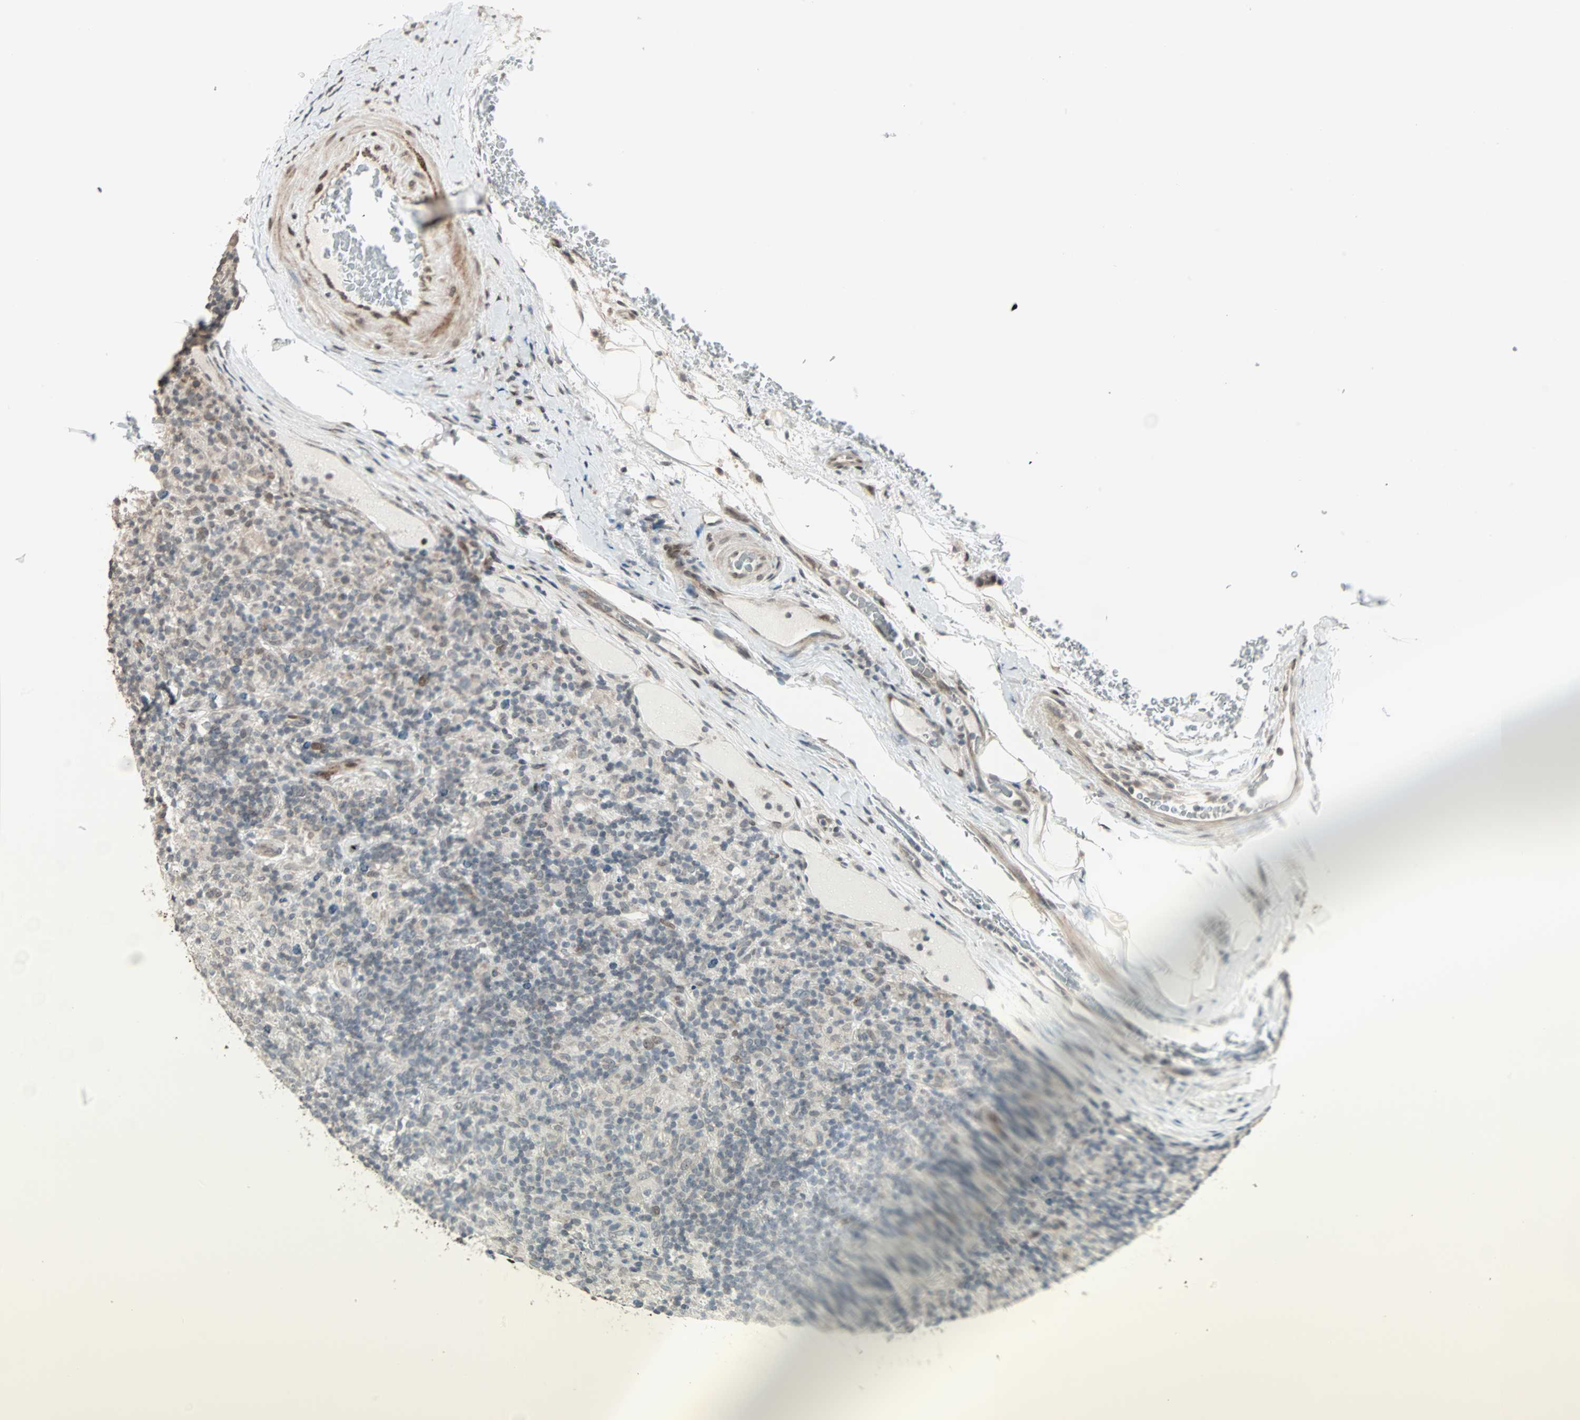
{"staining": {"intensity": "negative", "quantity": "none", "location": "none"}, "tissue": "lymphoma", "cell_type": "Tumor cells", "image_type": "cancer", "snomed": [{"axis": "morphology", "description": "Hodgkin's disease, NOS"}, {"axis": "topography", "description": "Lymph node"}], "caption": "This is an immunohistochemistry (IHC) image of Hodgkin's disease. There is no positivity in tumor cells.", "gene": "CBLC", "patient": {"sex": "male", "age": 70}}